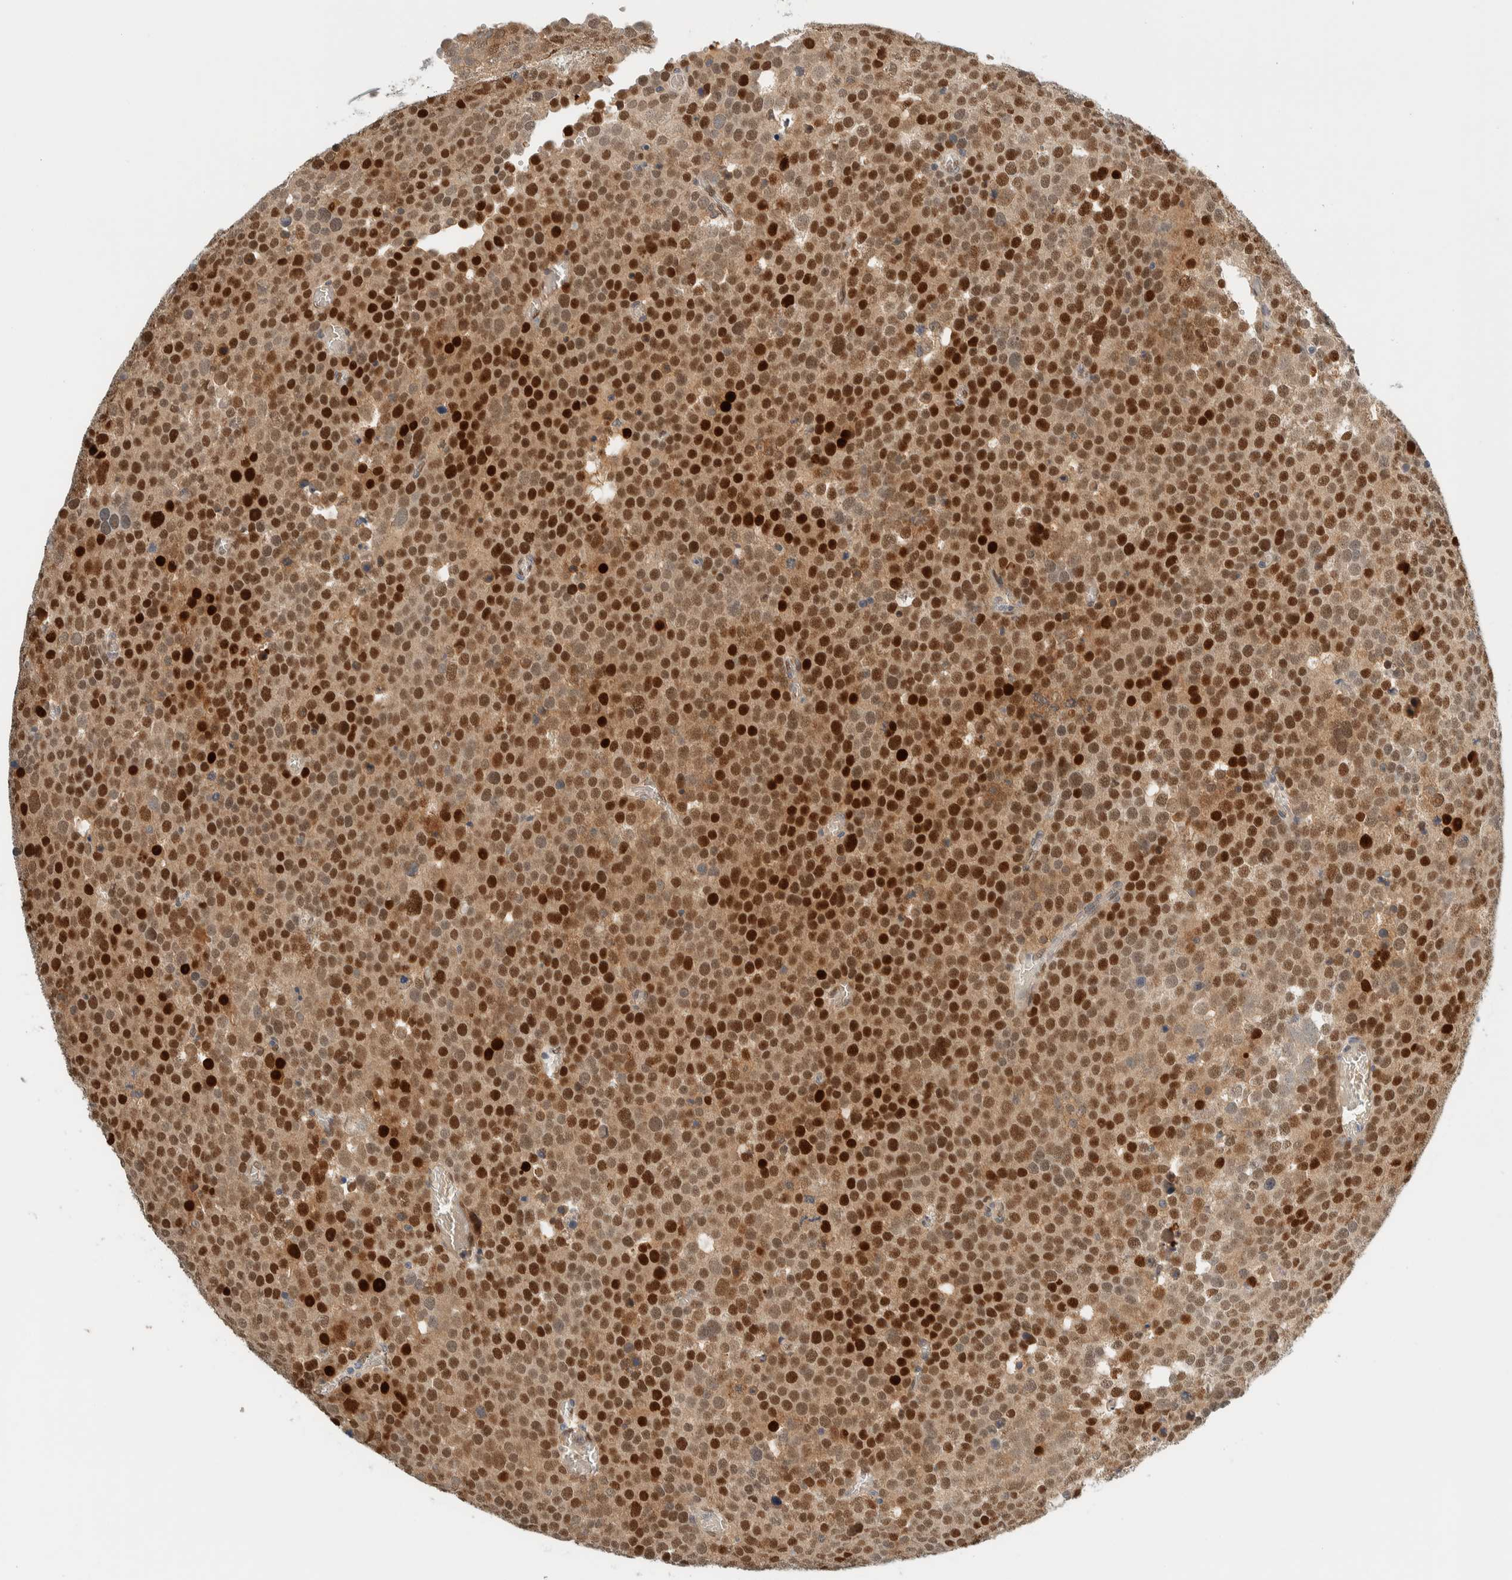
{"staining": {"intensity": "strong", "quantity": ">75%", "location": "cytoplasmic/membranous,nuclear"}, "tissue": "testis cancer", "cell_type": "Tumor cells", "image_type": "cancer", "snomed": [{"axis": "morphology", "description": "Seminoma, NOS"}, {"axis": "topography", "description": "Testis"}], "caption": "Brown immunohistochemical staining in testis cancer shows strong cytoplasmic/membranous and nuclear positivity in about >75% of tumor cells. Nuclei are stained in blue.", "gene": "TSTD2", "patient": {"sex": "male", "age": 71}}